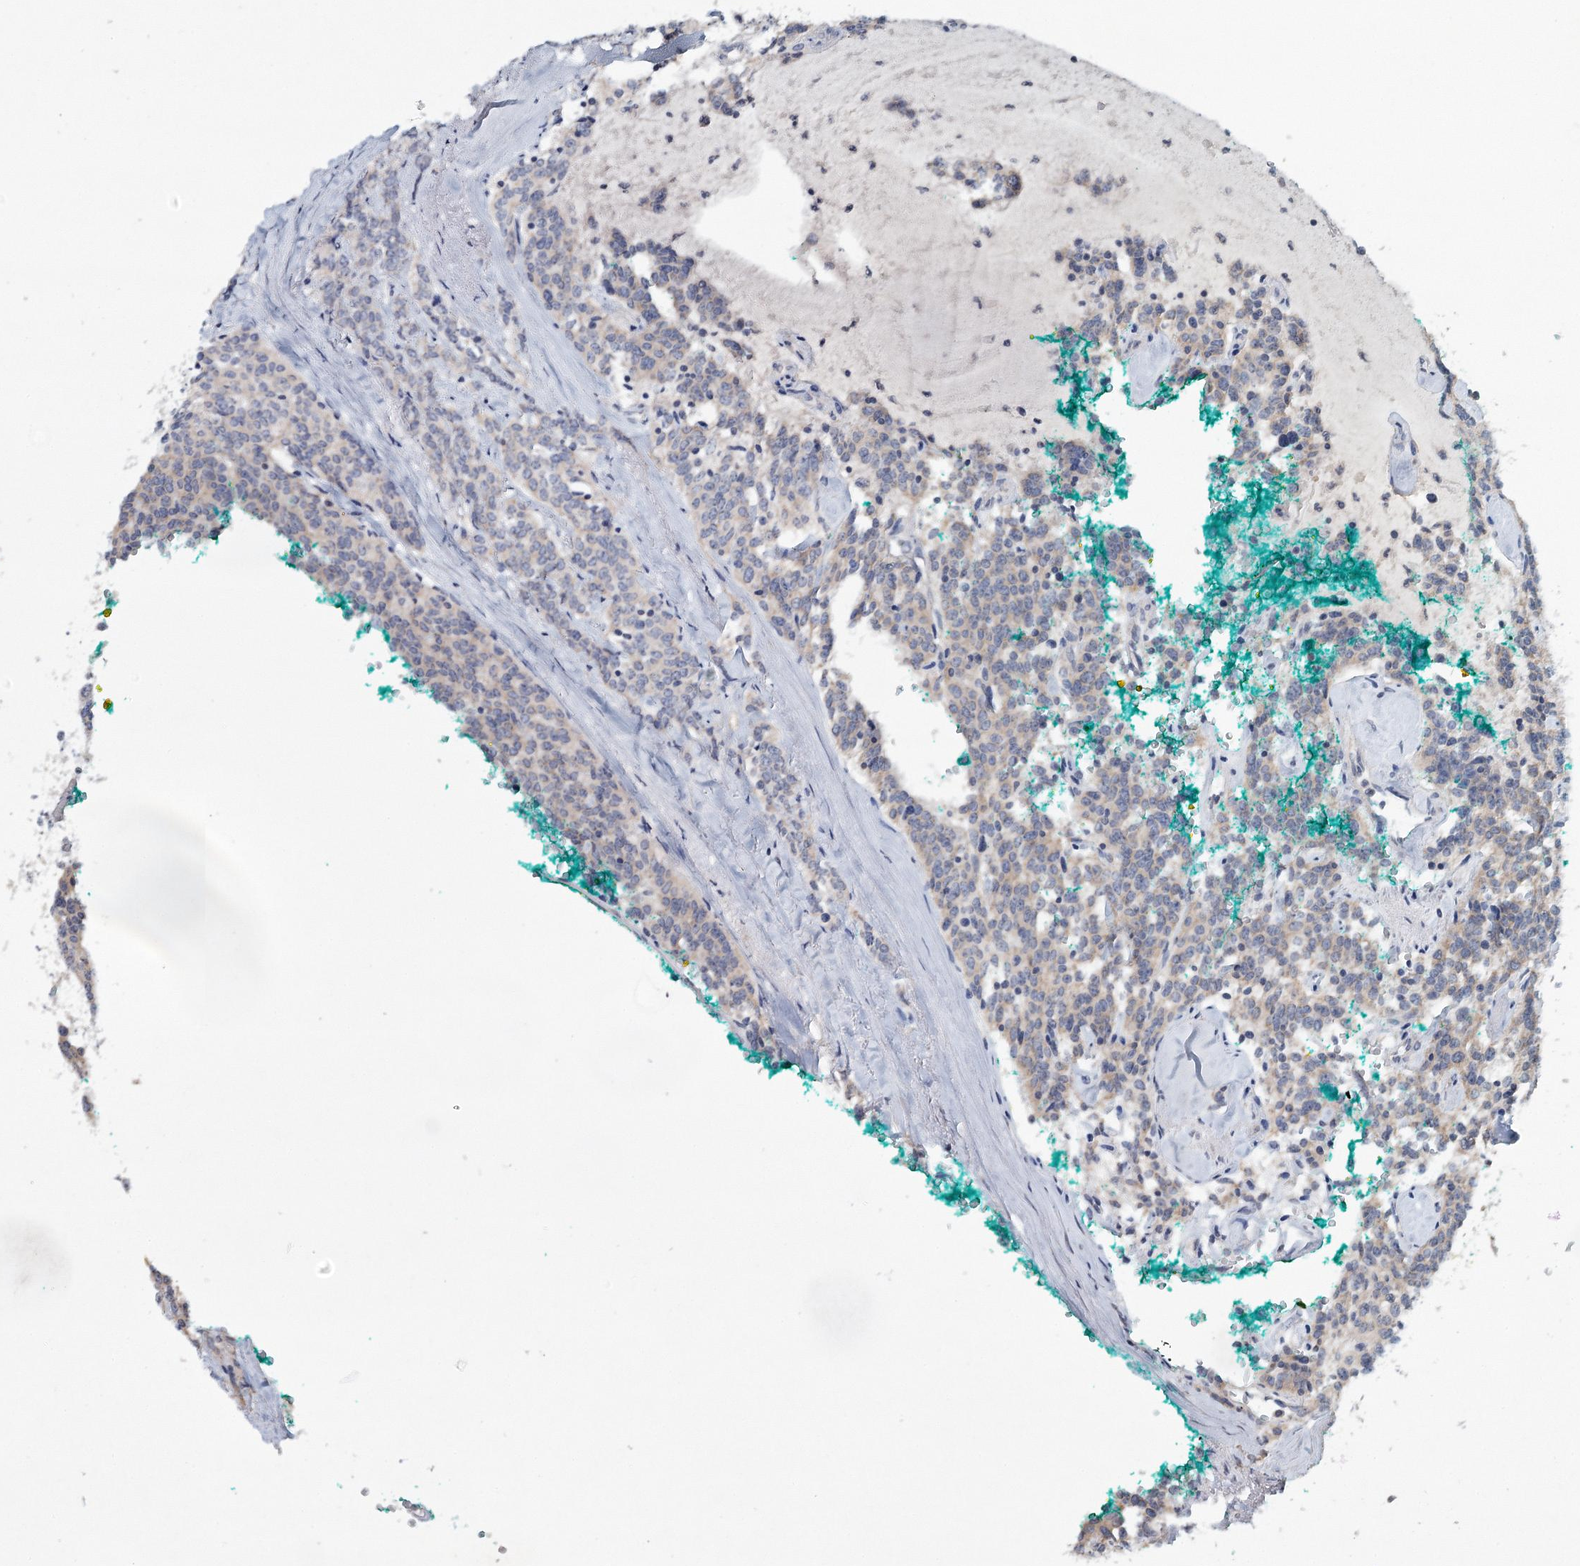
{"staining": {"intensity": "weak", "quantity": "<25%", "location": "cytoplasmic/membranous"}, "tissue": "carcinoid", "cell_type": "Tumor cells", "image_type": "cancer", "snomed": [{"axis": "morphology", "description": "Carcinoid, malignant, NOS"}, {"axis": "topography", "description": "Lung"}], "caption": "Tumor cells show no significant expression in carcinoid.", "gene": "ICOS", "patient": {"sex": "female", "age": 46}}